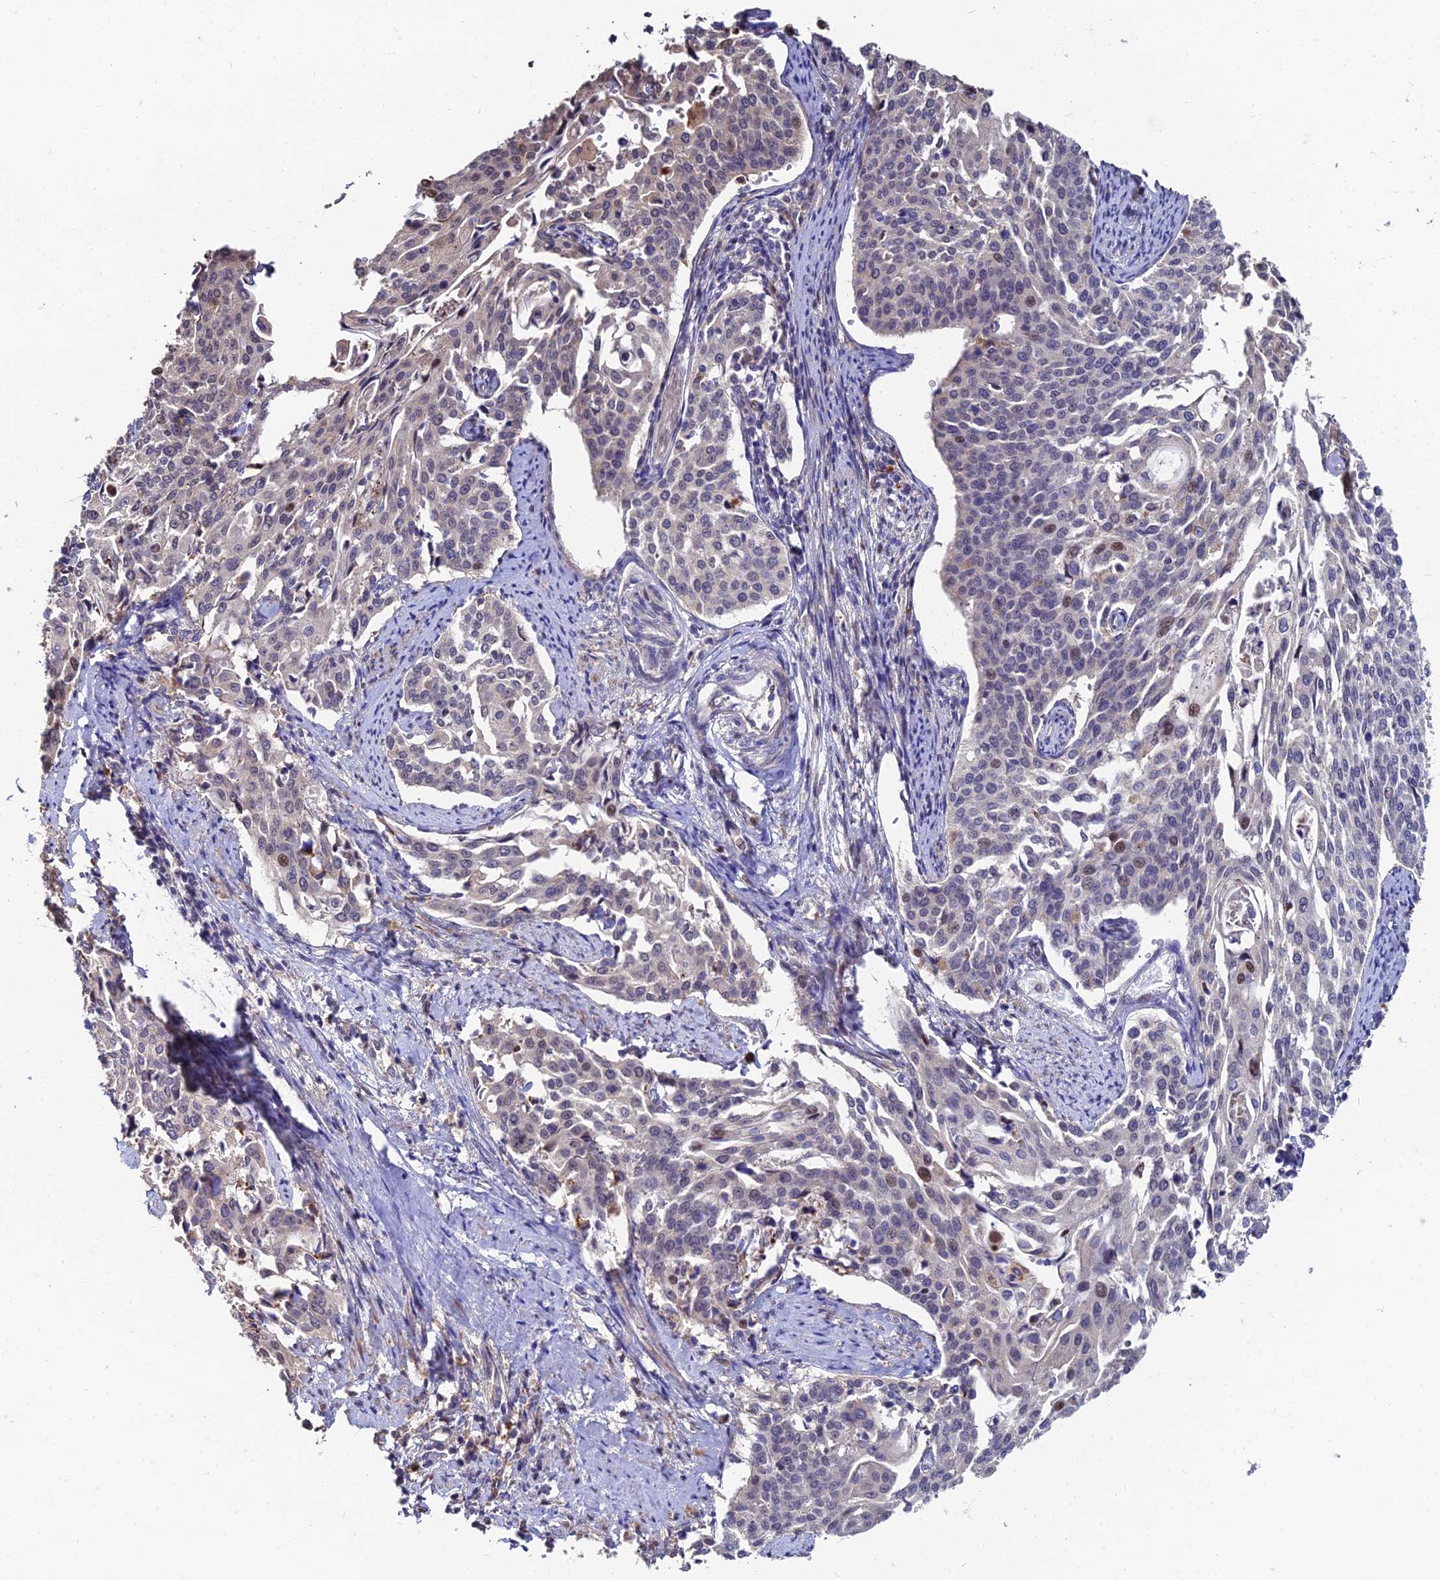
{"staining": {"intensity": "negative", "quantity": "none", "location": "none"}, "tissue": "cervical cancer", "cell_type": "Tumor cells", "image_type": "cancer", "snomed": [{"axis": "morphology", "description": "Squamous cell carcinoma, NOS"}, {"axis": "topography", "description": "Cervix"}], "caption": "Immunohistochemistry of squamous cell carcinoma (cervical) exhibits no positivity in tumor cells.", "gene": "ACTR5", "patient": {"sex": "female", "age": 44}}